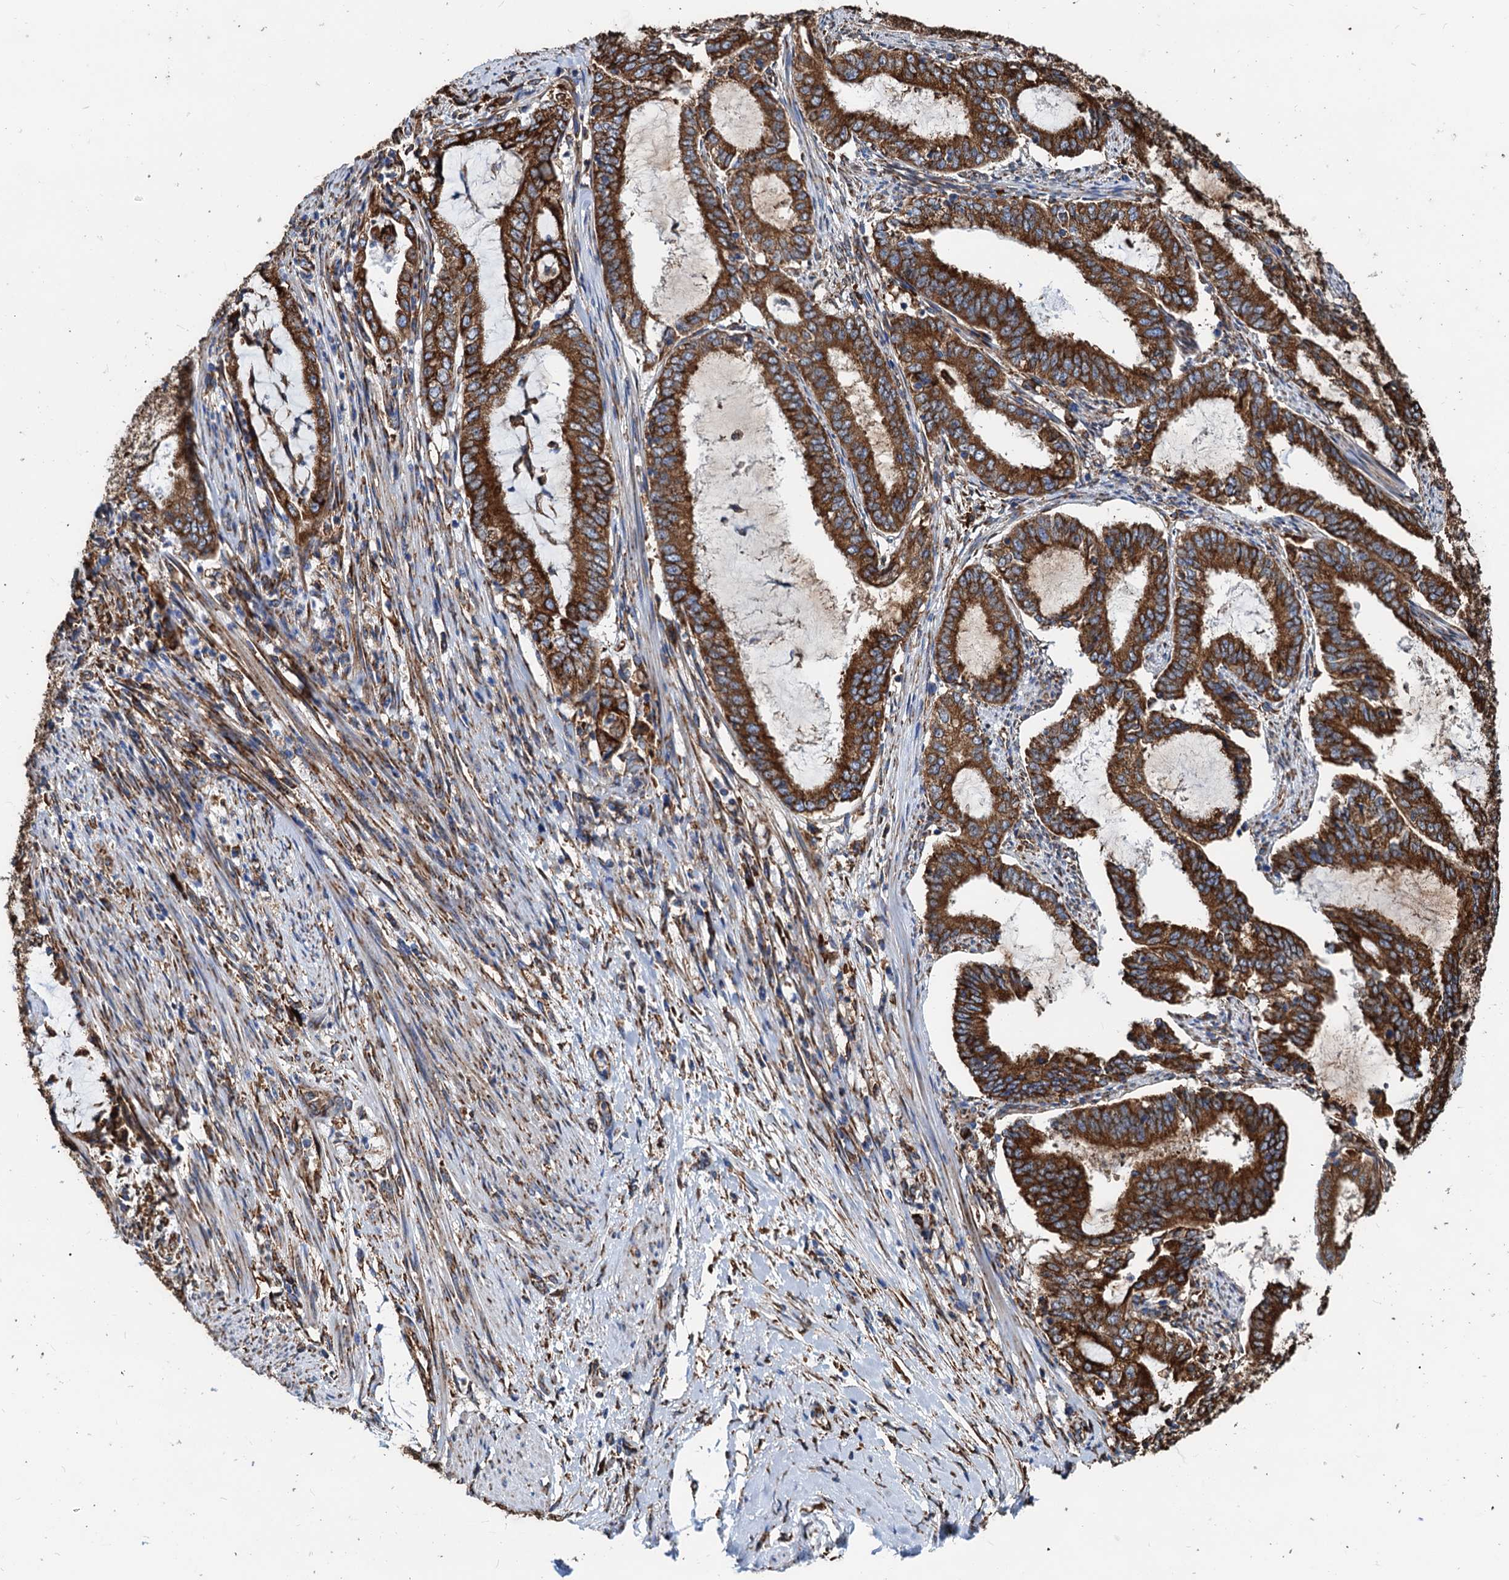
{"staining": {"intensity": "strong", "quantity": ">75%", "location": "cytoplasmic/membranous"}, "tissue": "endometrial cancer", "cell_type": "Tumor cells", "image_type": "cancer", "snomed": [{"axis": "morphology", "description": "Adenocarcinoma, NOS"}, {"axis": "topography", "description": "Endometrium"}], "caption": "A high-resolution image shows immunohistochemistry (IHC) staining of endometrial cancer, which reveals strong cytoplasmic/membranous staining in approximately >75% of tumor cells.", "gene": "HSPA5", "patient": {"sex": "female", "age": 51}}